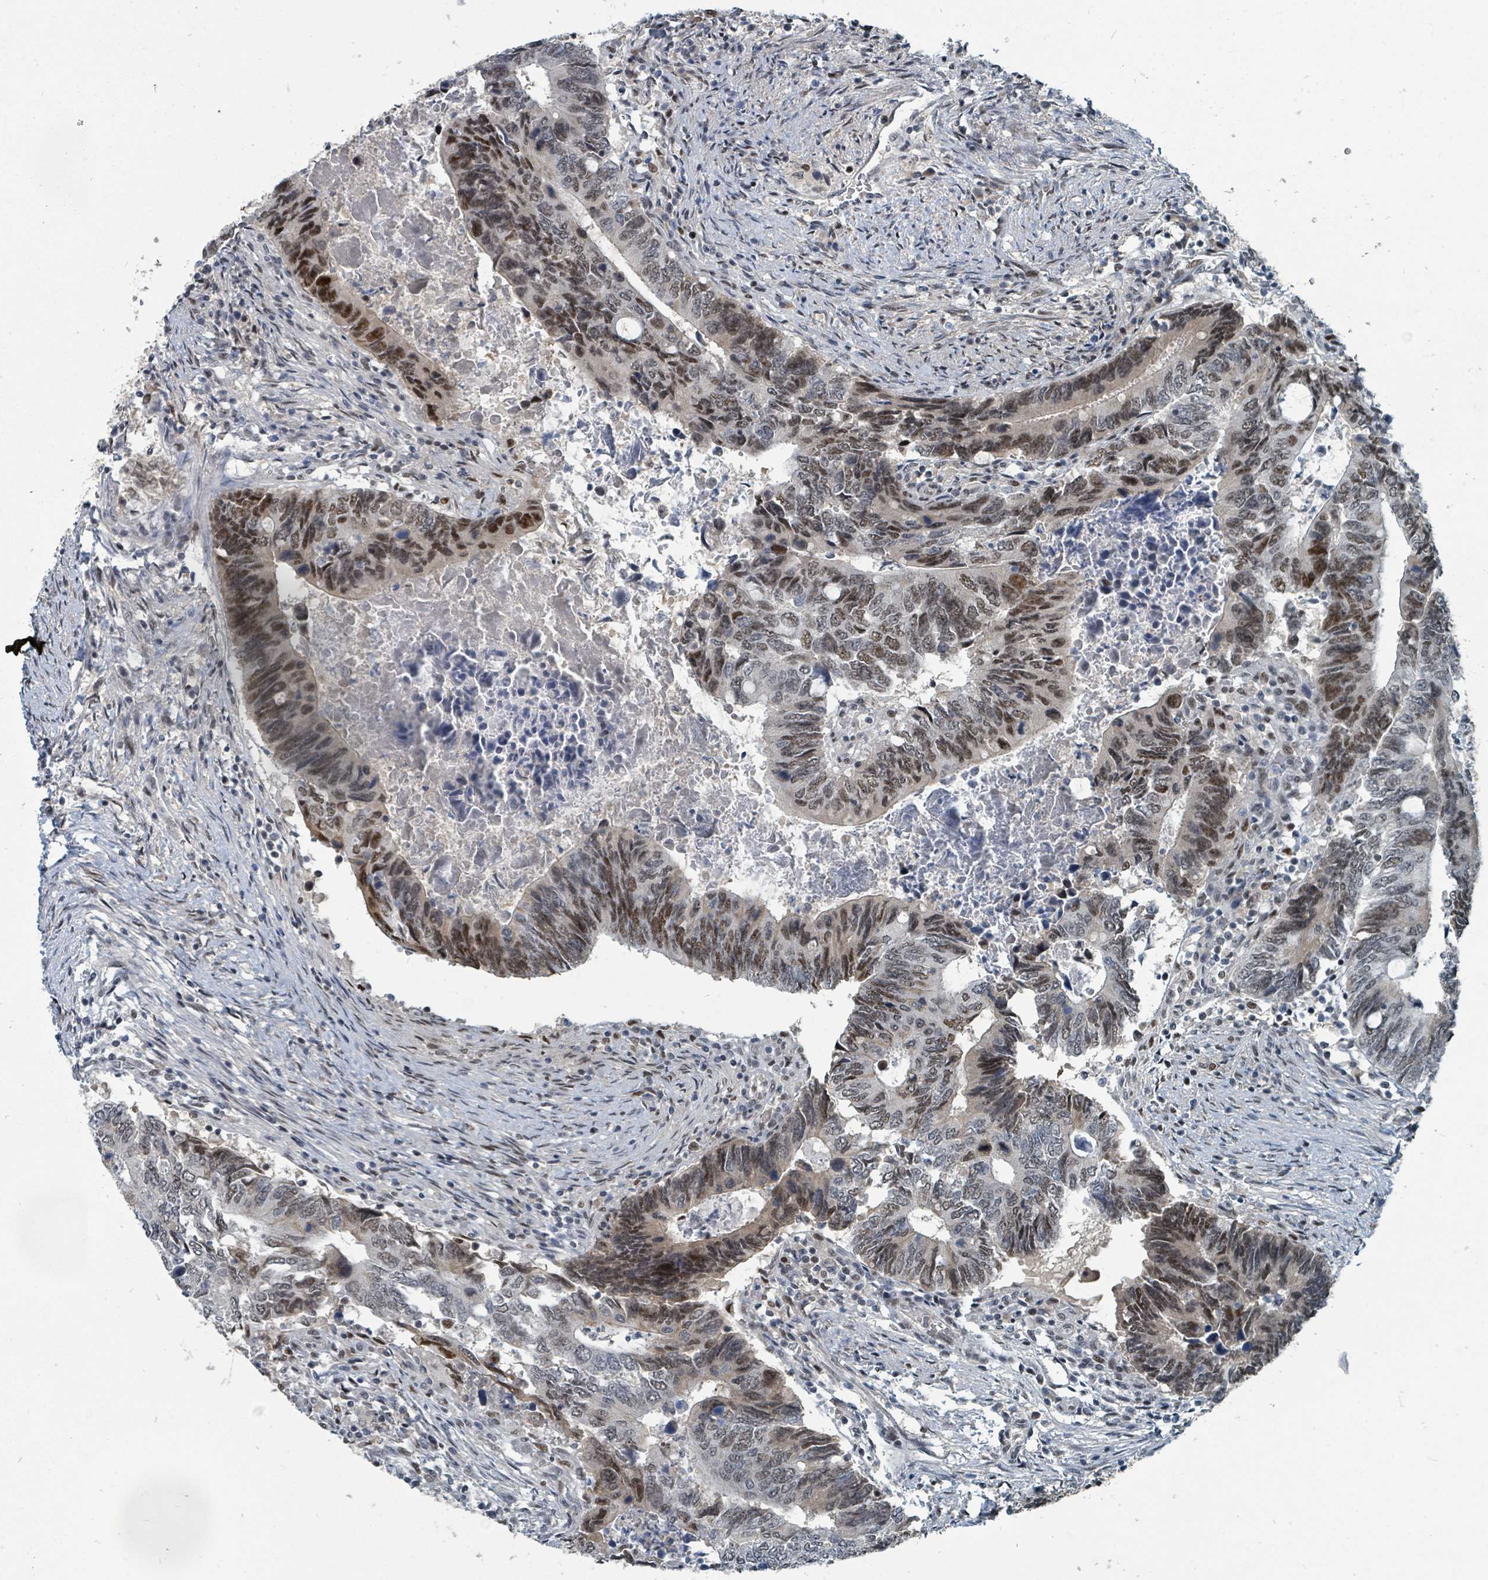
{"staining": {"intensity": "moderate", "quantity": ">75%", "location": "nuclear"}, "tissue": "colorectal cancer", "cell_type": "Tumor cells", "image_type": "cancer", "snomed": [{"axis": "morphology", "description": "Adenocarcinoma, NOS"}, {"axis": "topography", "description": "Colon"}], "caption": "Colorectal cancer (adenocarcinoma) stained with immunohistochemistry (IHC) reveals moderate nuclear expression in about >75% of tumor cells.", "gene": "UCK1", "patient": {"sex": "male", "age": 87}}